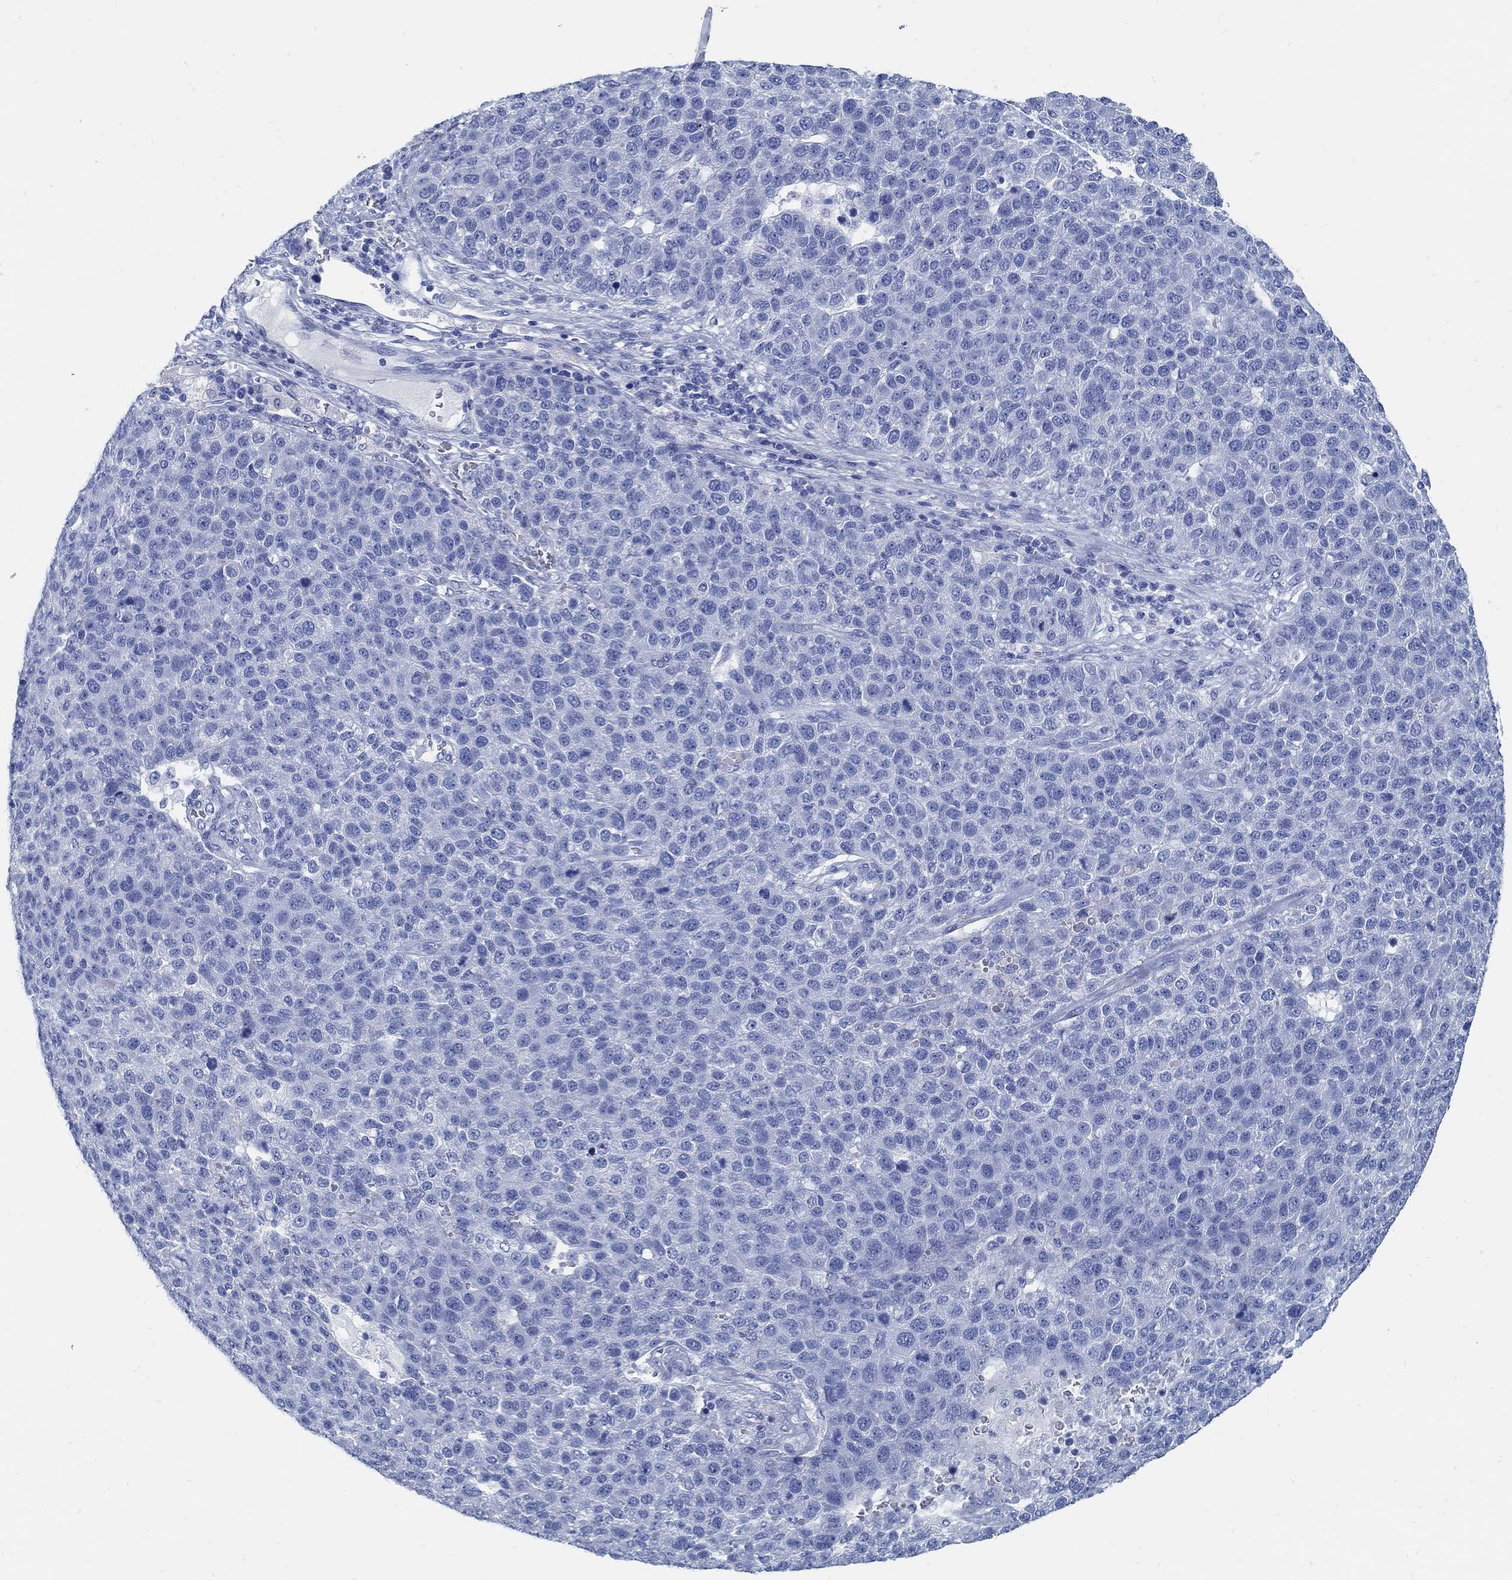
{"staining": {"intensity": "negative", "quantity": "none", "location": "none"}, "tissue": "pancreatic cancer", "cell_type": "Tumor cells", "image_type": "cancer", "snomed": [{"axis": "morphology", "description": "Adenocarcinoma, NOS"}, {"axis": "topography", "description": "Pancreas"}], "caption": "DAB (3,3'-diaminobenzidine) immunohistochemical staining of human pancreatic cancer shows no significant positivity in tumor cells.", "gene": "SLC45A1", "patient": {"sex": "female", "age": 61}}